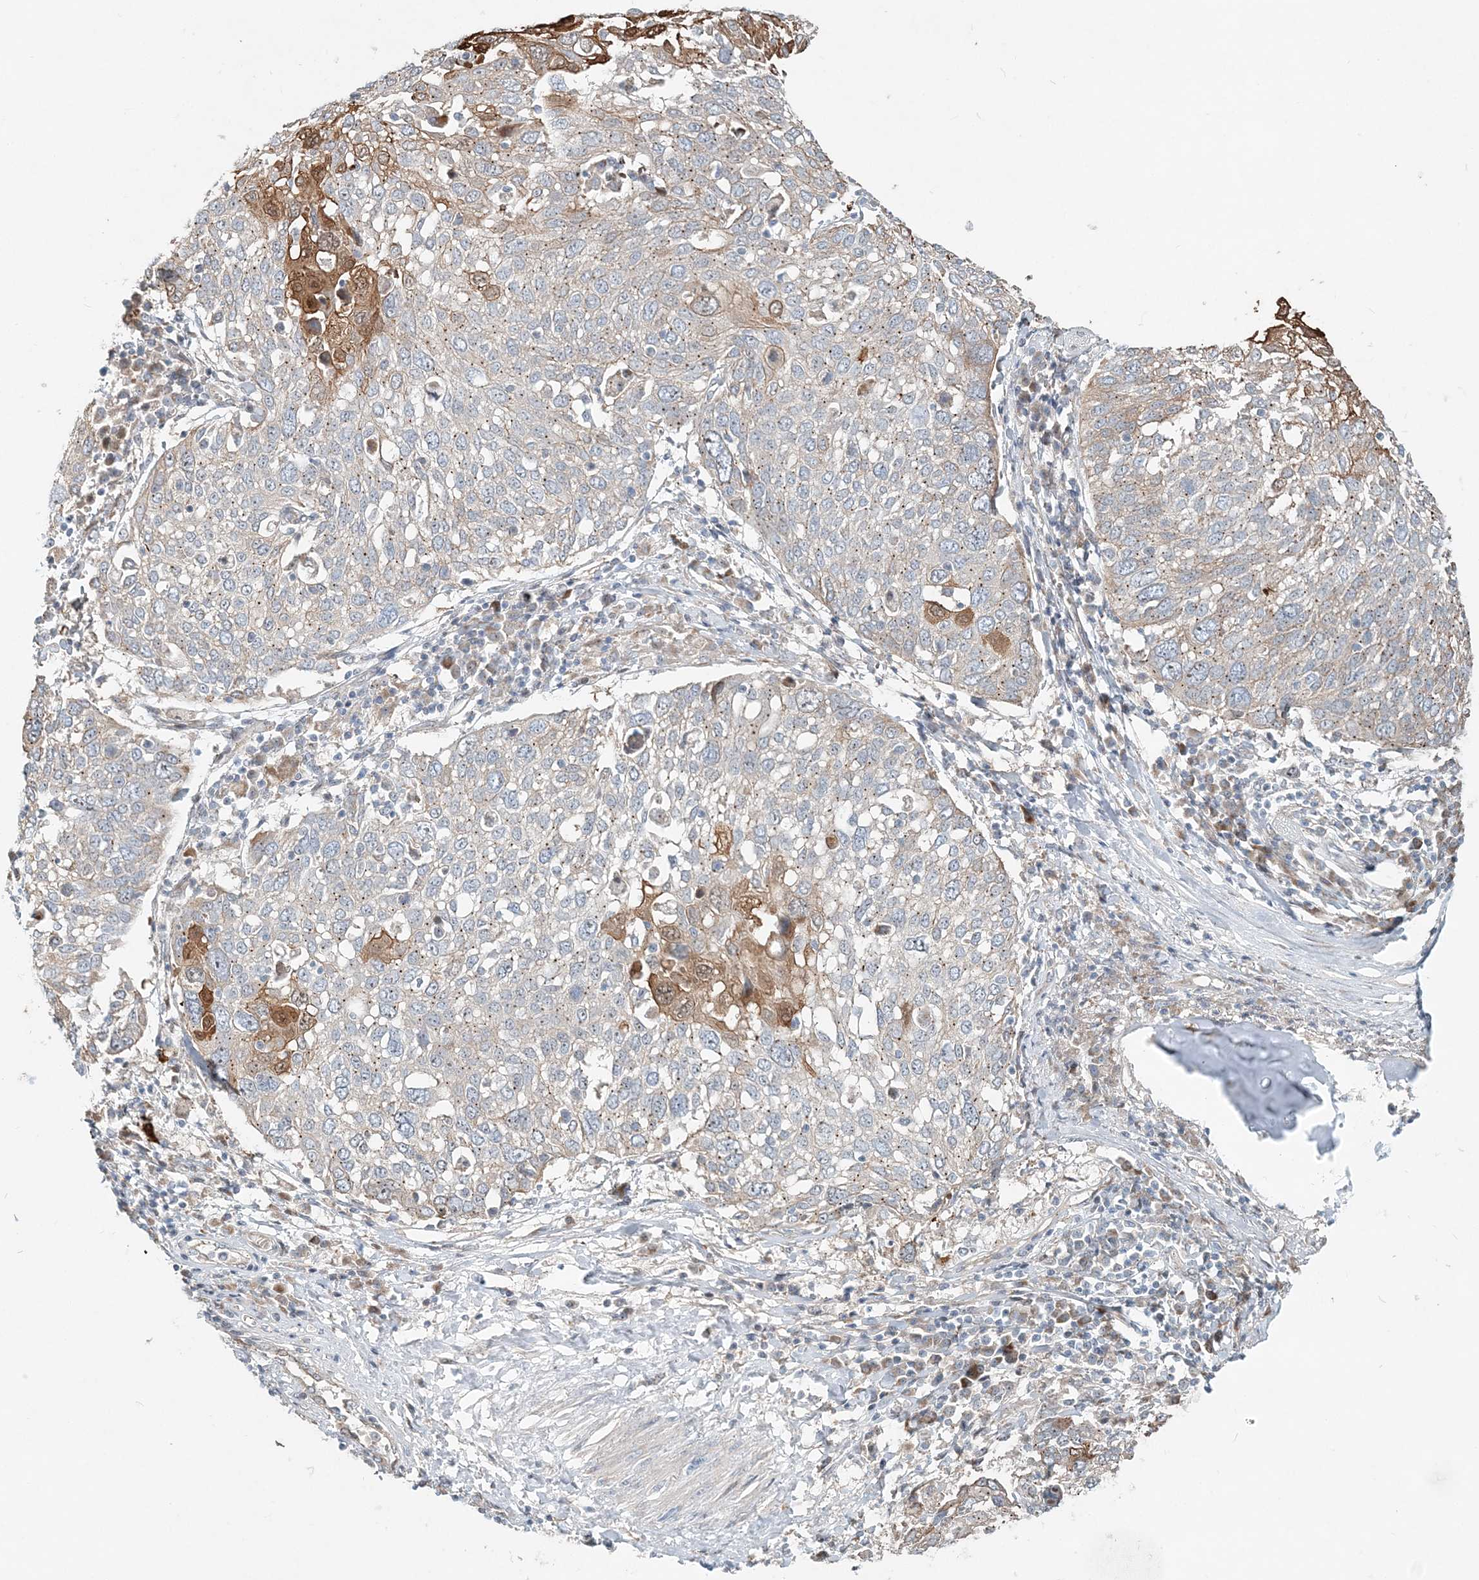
{"staining": {"intensity": "moderate", "quantity": "<25%", "location": "cytoplasmic/membranous"}, "tissue": "lung cancer", "cell_type": "Tumor cells", "image_type": "cancer", "snomed": [{"axis": "morphology", "description": "Squamous cell carcinoma, NOS"}, {"axis": "topography", "description": "Lung"}], "caption": "This is a micrograph of immunohistochemistry (IHC) staining of lung cancer, which shows moderate expression in the cytoplasmic/membranous of tumor cells.", "gene": "CXXC5", "patient": {"sex": "male", "age": 65}}